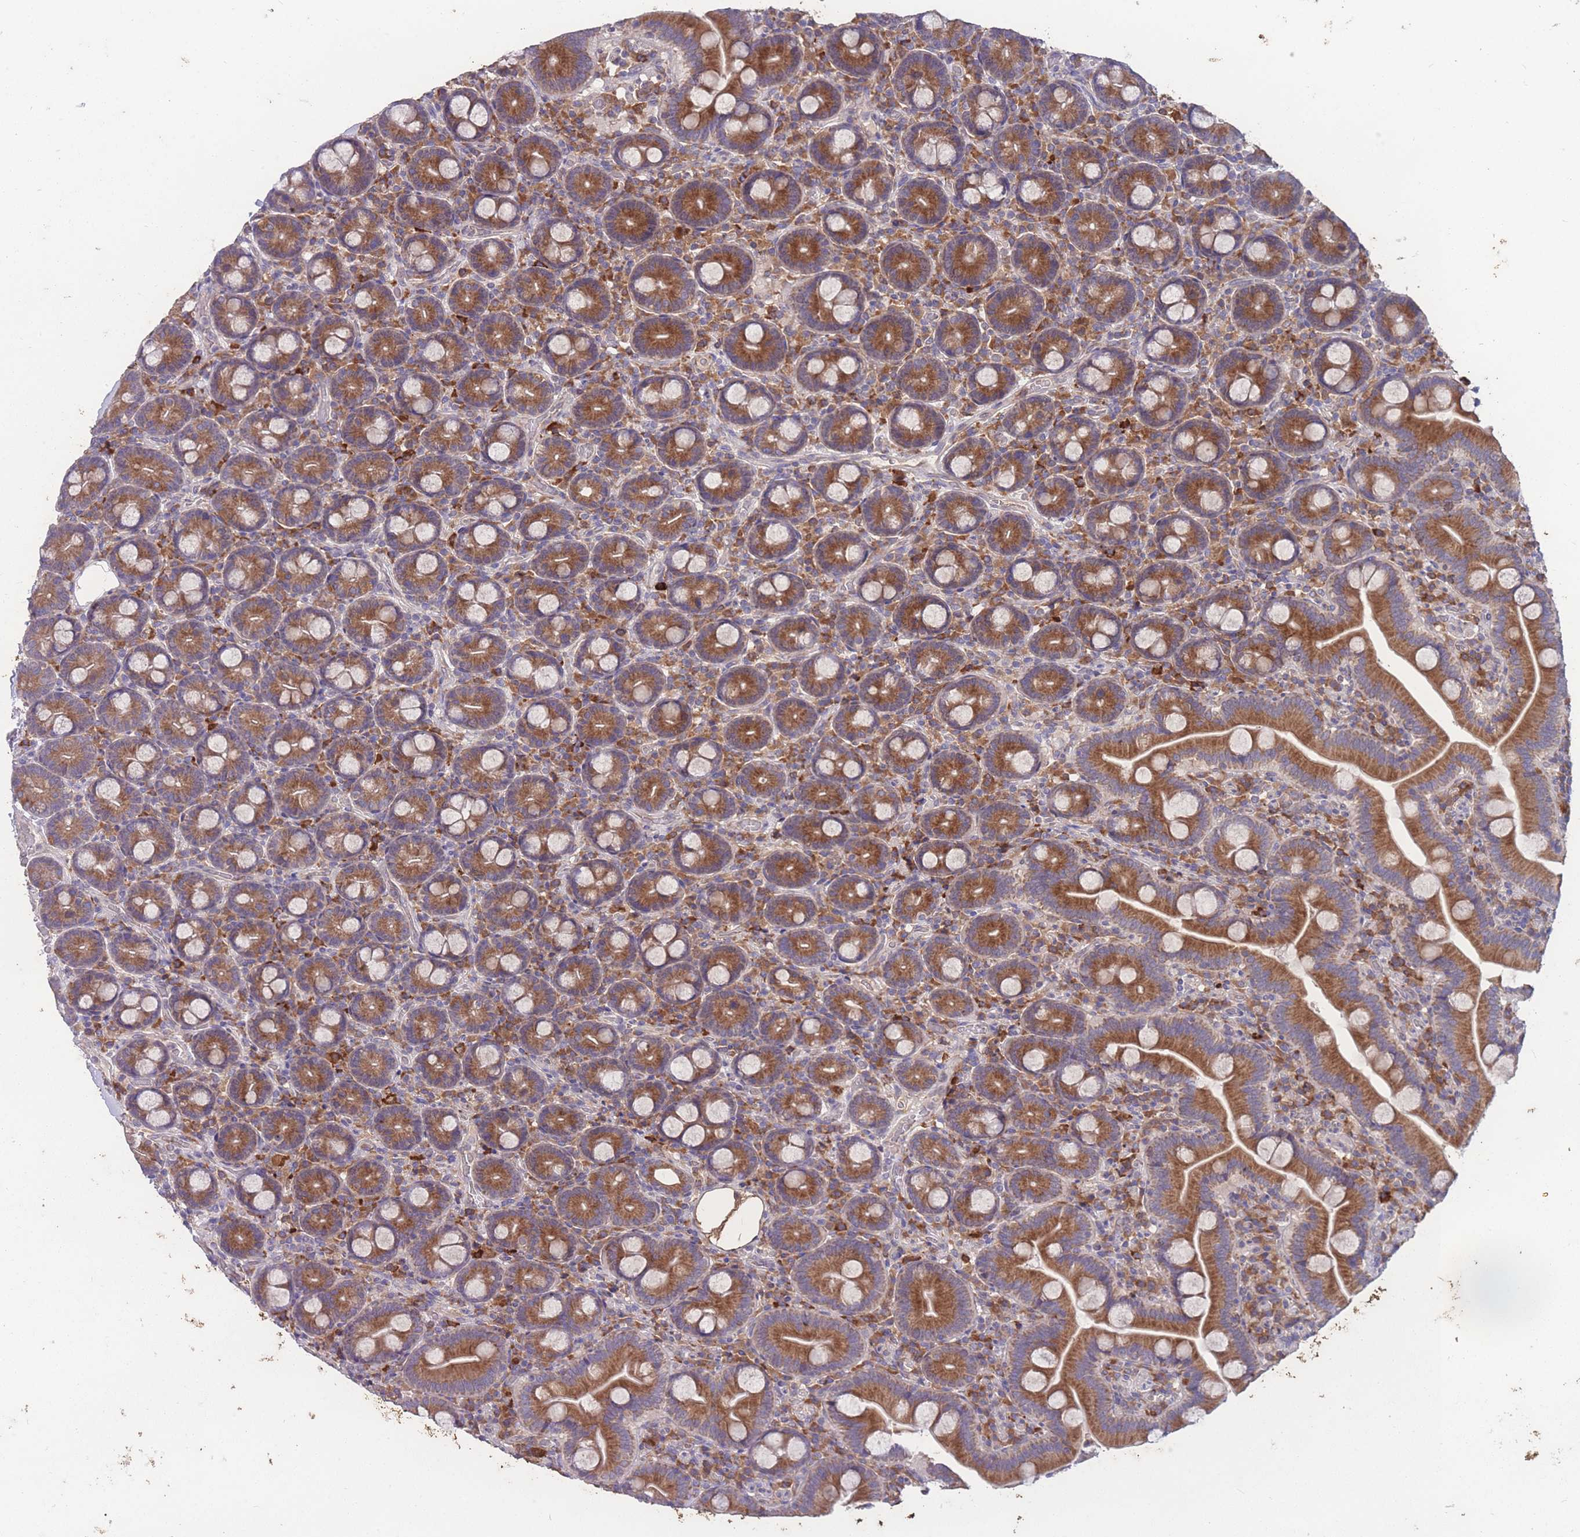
{"staining": {"intensity": "moderate", "quantity": ">75%", "location": "cytoplasmic/membranous"}, "tissue": "duodenum", "cell_type": "Glandular cells", "image_type": "normal", "snomed": [{"axis": "morphology", "description": "Normal tissue, NOS"}, {"axis": "topography", "description": "Duodenum"}], "caption": "The histopathology image demonstrates immunohistochemical staining of unremarkable duodenum. There is moderate cytoplasmic/membranous staining is identified in approximately >75% of glandular cells.", "gene": "STIM2", "patient": {"sex": "male", "age": 55}}